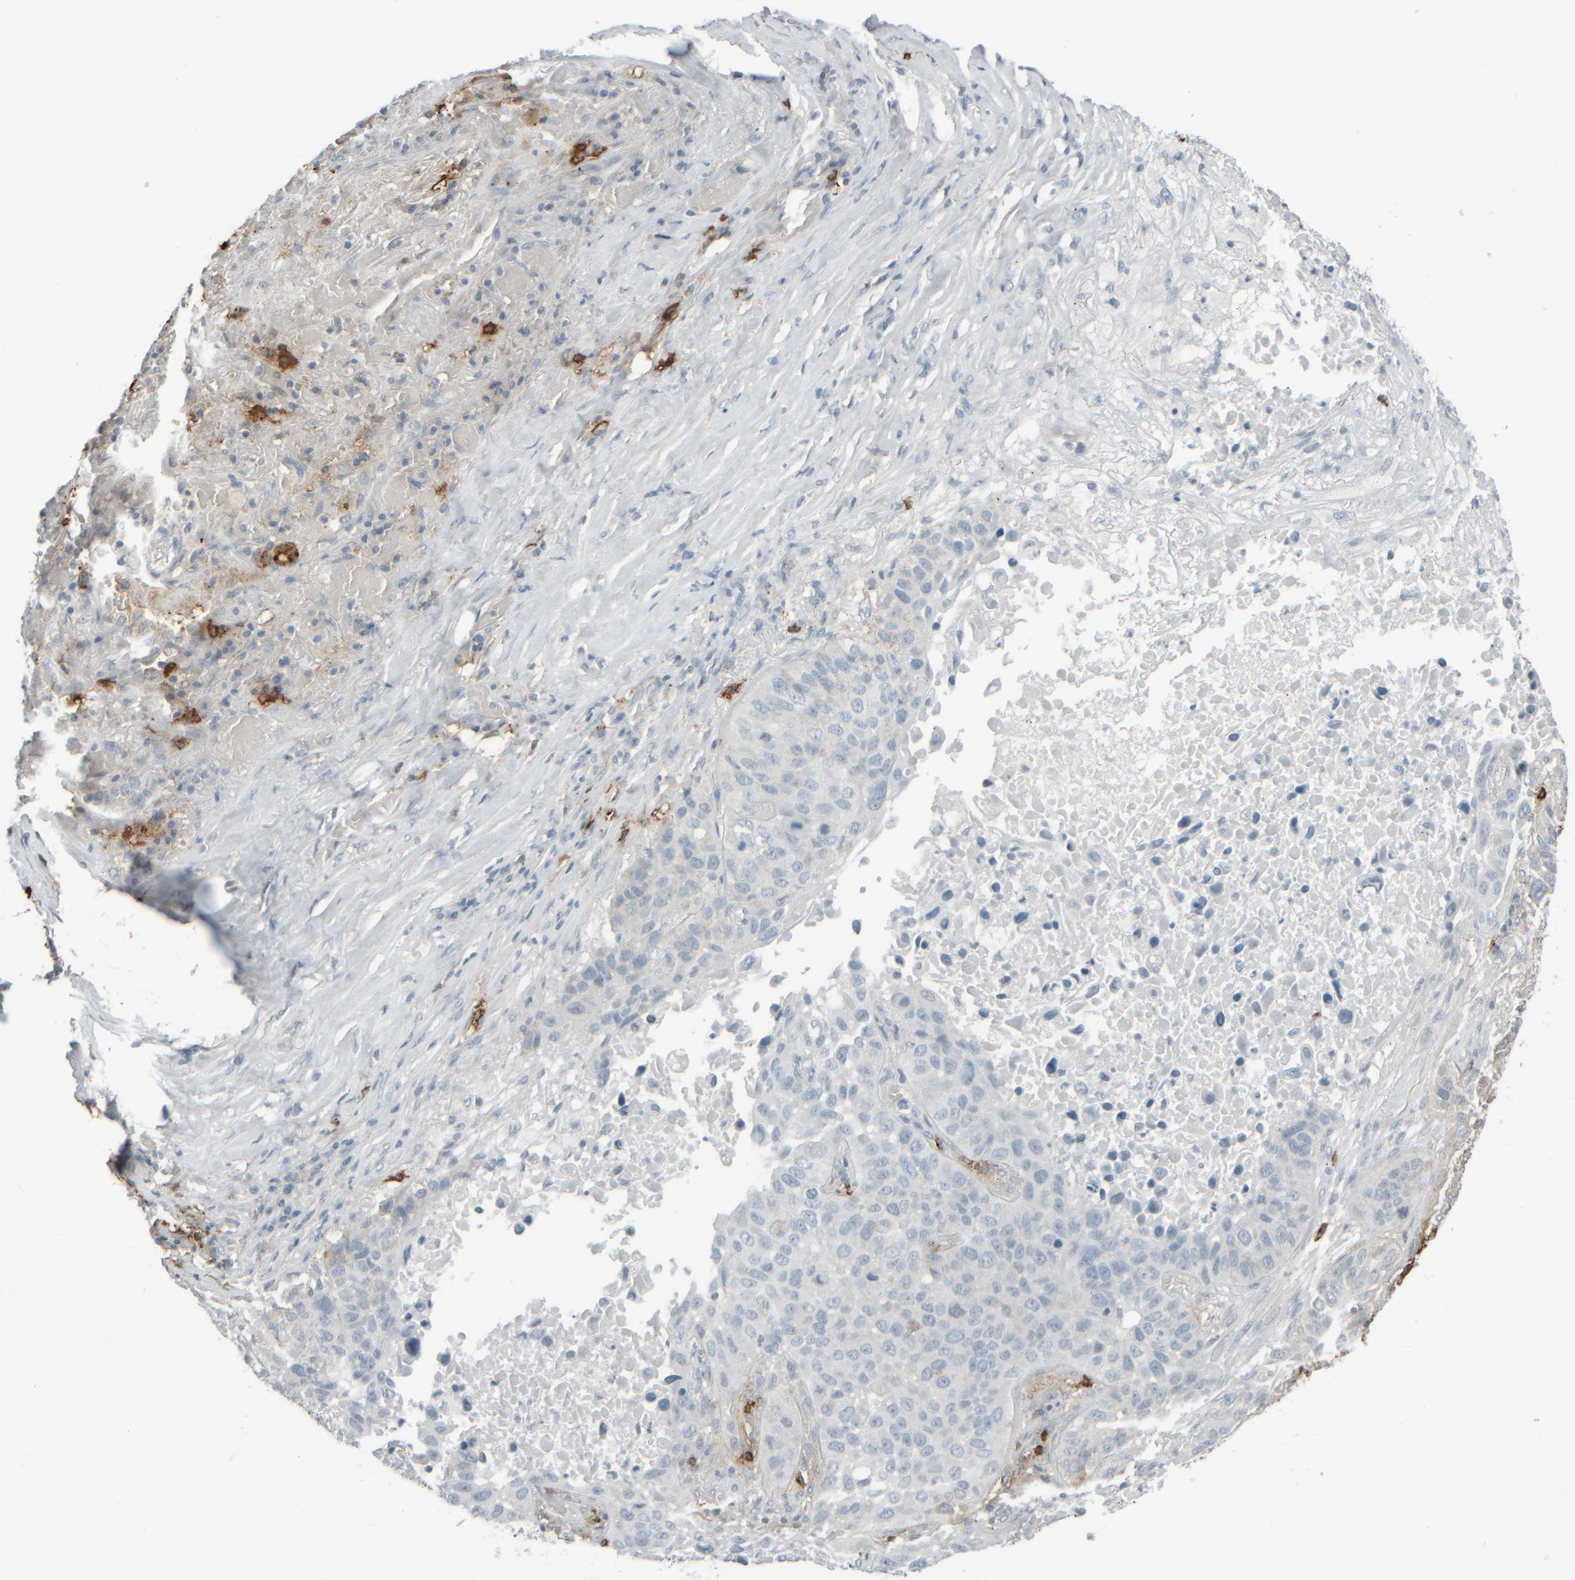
{"staining": {"intensity": "negative", "quantity": "none", "location": "none"}, "tissue": "lung cancer", "cell_type": "Tumor cells", "image_type": "cancer", "snomed": [{"axis": "morphology", "description": "Squamous cell carcinoma, NOS"}, {"axis": "topography", "description": "Lung"}], "caption": "A photomicrograph of human lung cancer is negative for staining in tumor cells.", "gene": "TPSAB1", "patient": {"sex": "male", "age": 57}}